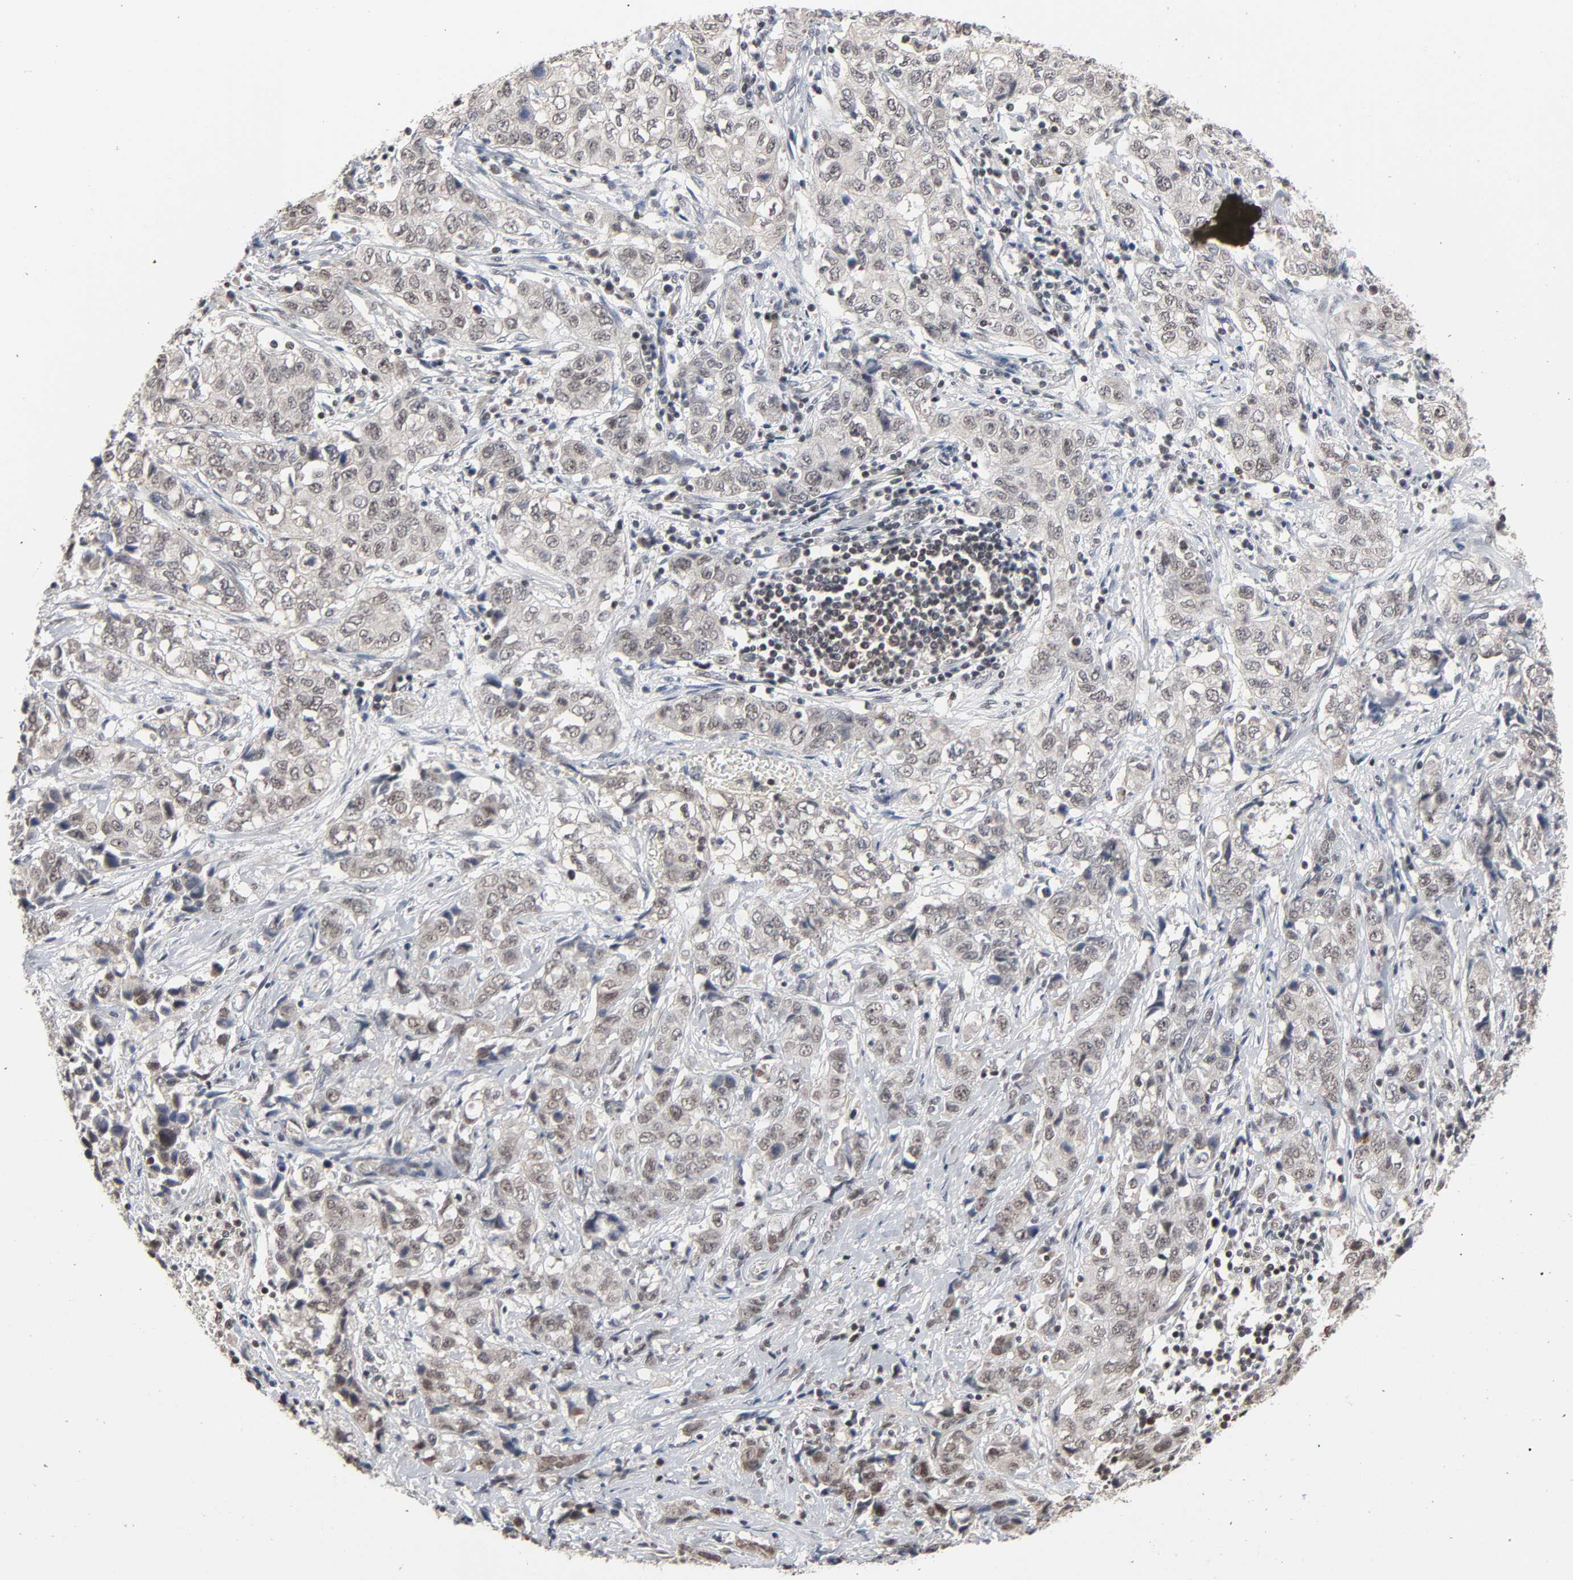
{"staining": {"intensity": "weak", "quantity": "25%-75%", "location": "cytoplasmic/membranous"}, "tissue": "stomach cancer", "cell_type": "Tumor cells", "image_type": "cancer", "snomed": [{"axis": "morphology", "description": "Adenocarcinoma, NOS"}, {"axis": "topography", "description": "Stomach"}], "caption": "Stomach cancer (adenocarcinoma) stained for a protein (brown) shows weak cytoplasmic/membranous positive positivity in approximately 25%-75% of tumor cells.", "gene": "ZNF419", "patient": {"sex": "male", "age": 48}}